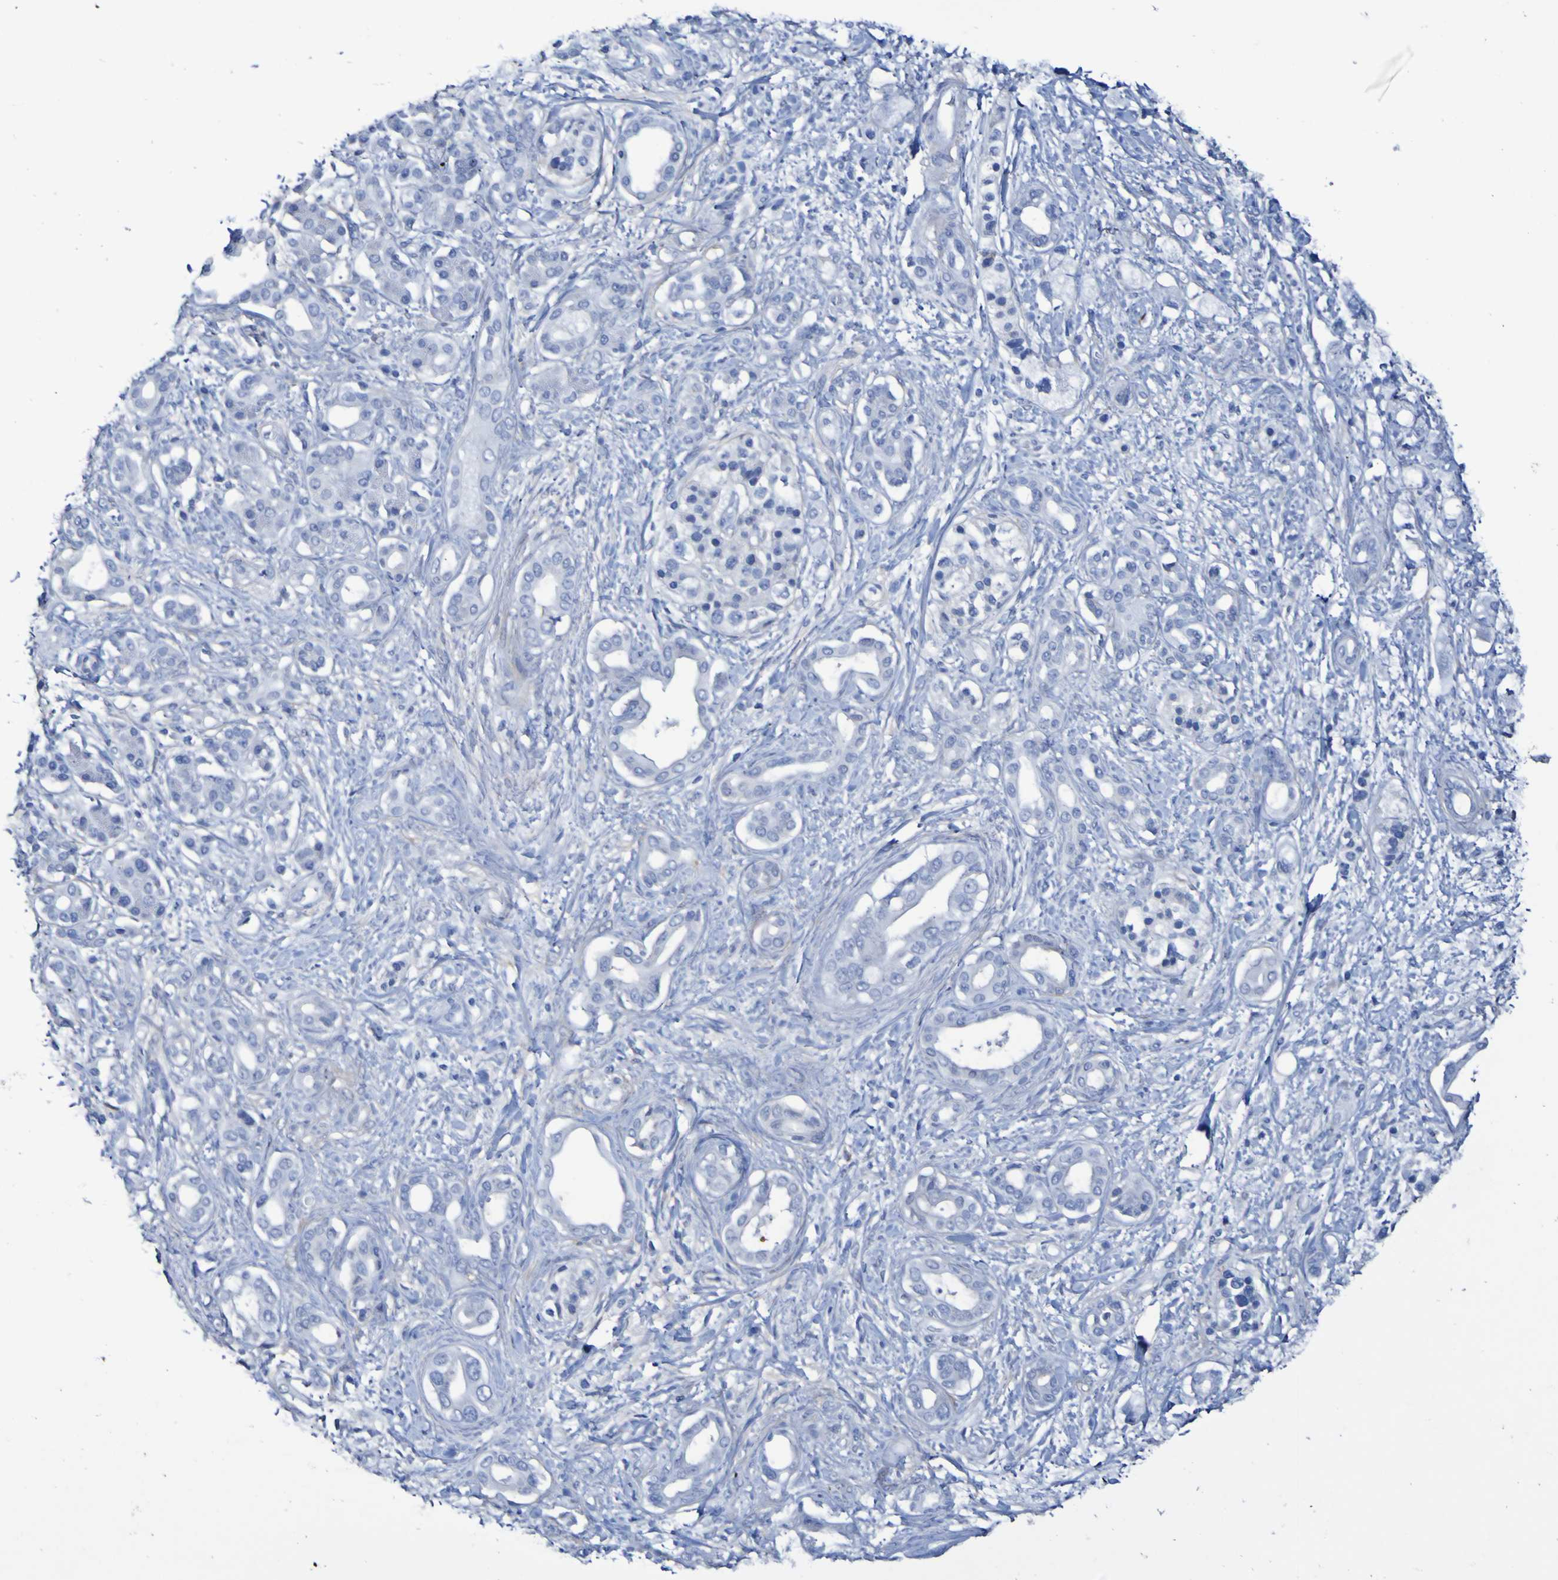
{"staining": {"intensity": "negative", "quantity": "none", "location": "none"}, "tissue": "pancreatic cancer", "cell_type": "Tumor cells", "image_type": "cancer", "snomed": [{"axis": "morphology", "description": "Adenocarcinoma, NOS"}, {"axis": "topography", "description": "Pancreas"}], "caption": "IHC of pancreatic adenocarcinoma exhibits no expression in tumor cells. The staining is performed using DAB brown chromogen with nuclei counter-stained in using hematoxylin.", "gene": "SGCB", "patient": {"sex": "female", "age": 56}}